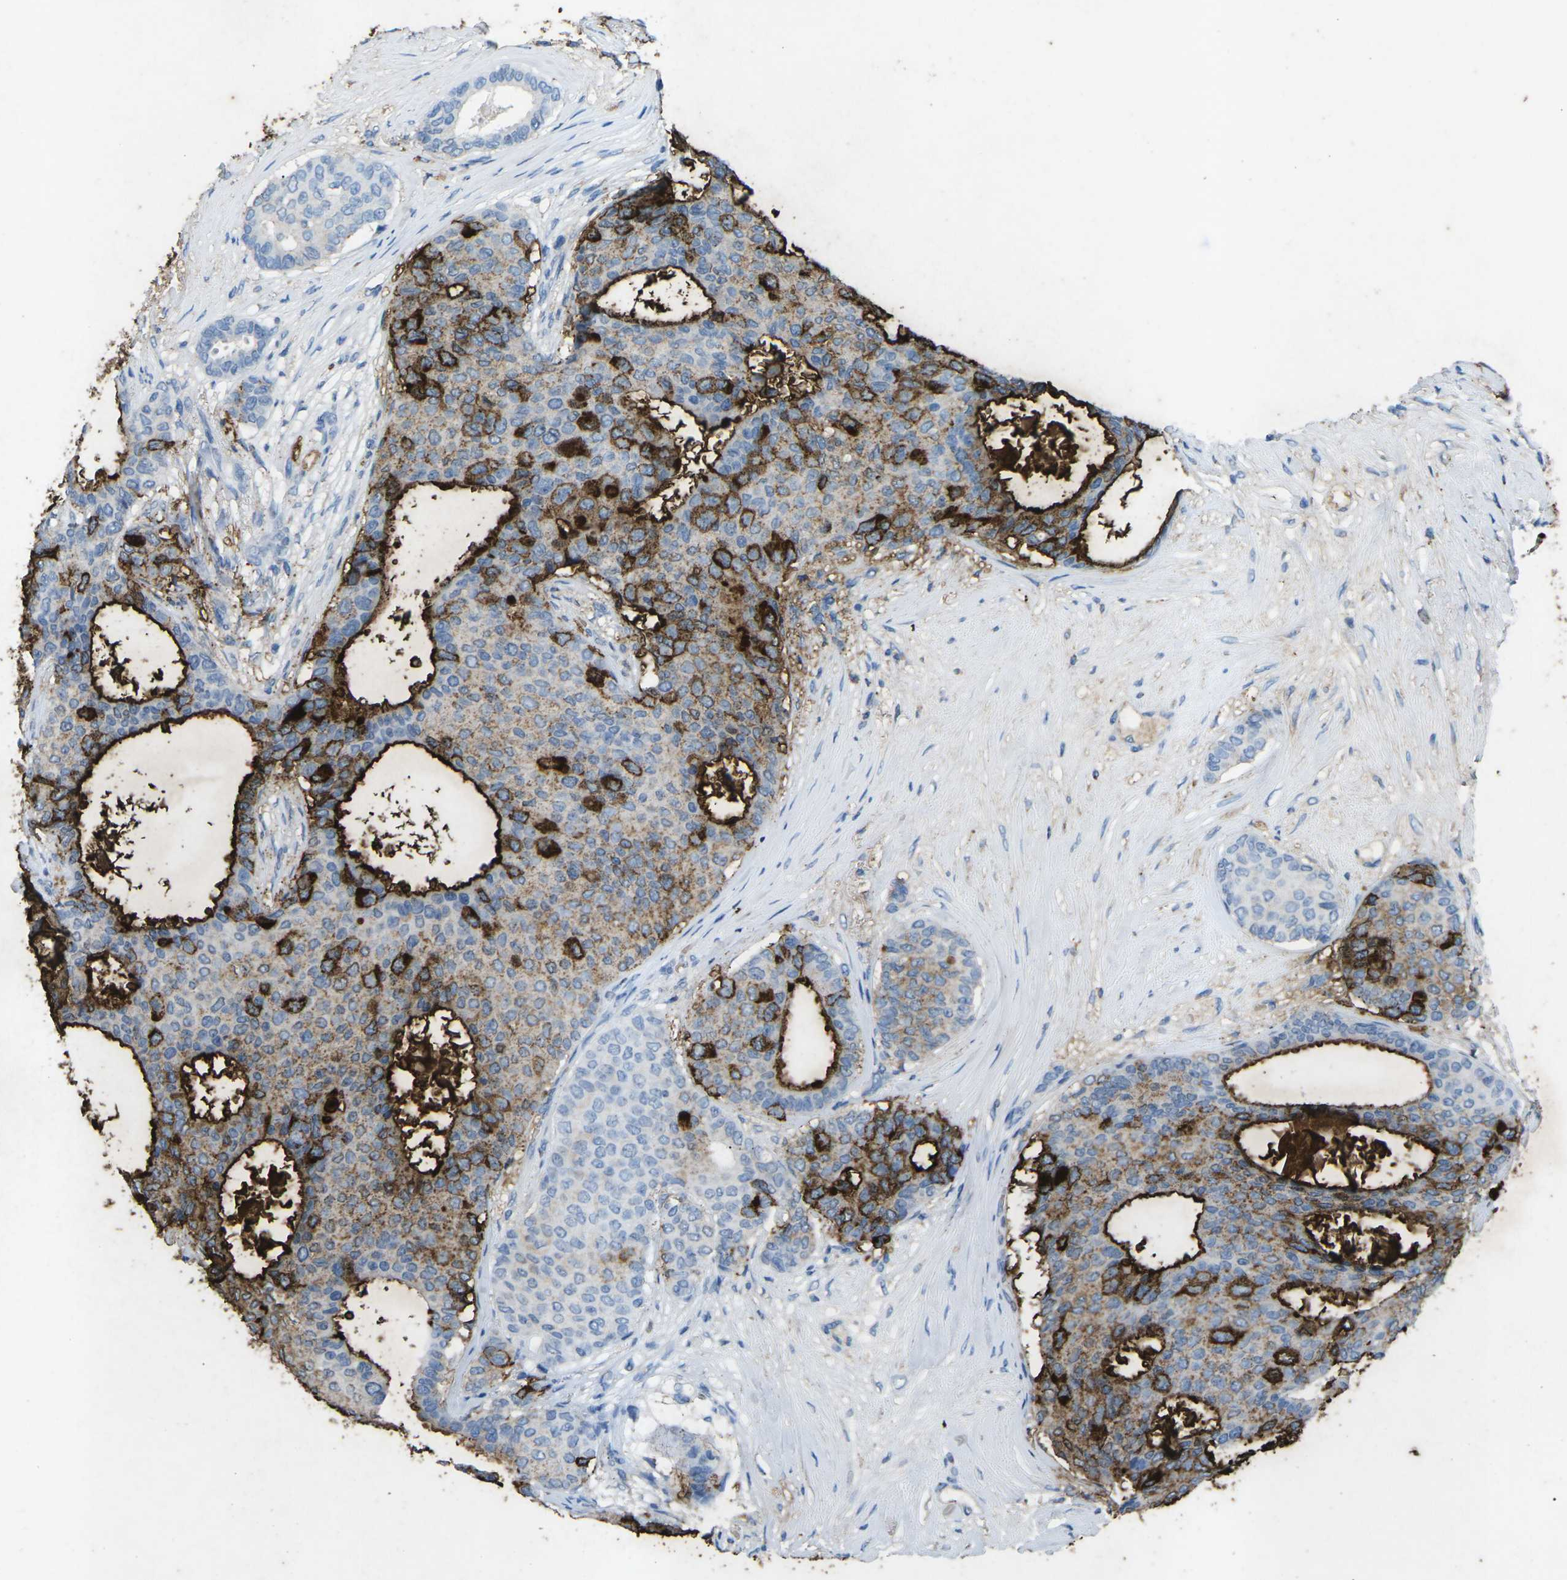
{"staining": {"intensity": "strong", "quantity": "25%-75%", "location": "cytoplasmic/membranous"}, "tissue": "breast cancer", "cell_type": "Tumor cells", "image_type": "cancer", "snomed": [{"axis": "morphology", "description": "Duct carcinoma"}, {"axis": "topography", "description": "Breast"}], "caption": "DAB (3,3'-diaminobenzidine) immunohistochemical staining of breast cancer displays strong cytoplasmic/membranous protein expression in about 25%-75% of tumor cells. The protein of interest is shown in brown color, while the nuclei are stained blue.", "gene": "CTAGE1", "patient": {"sex": "female", "age": 75}}